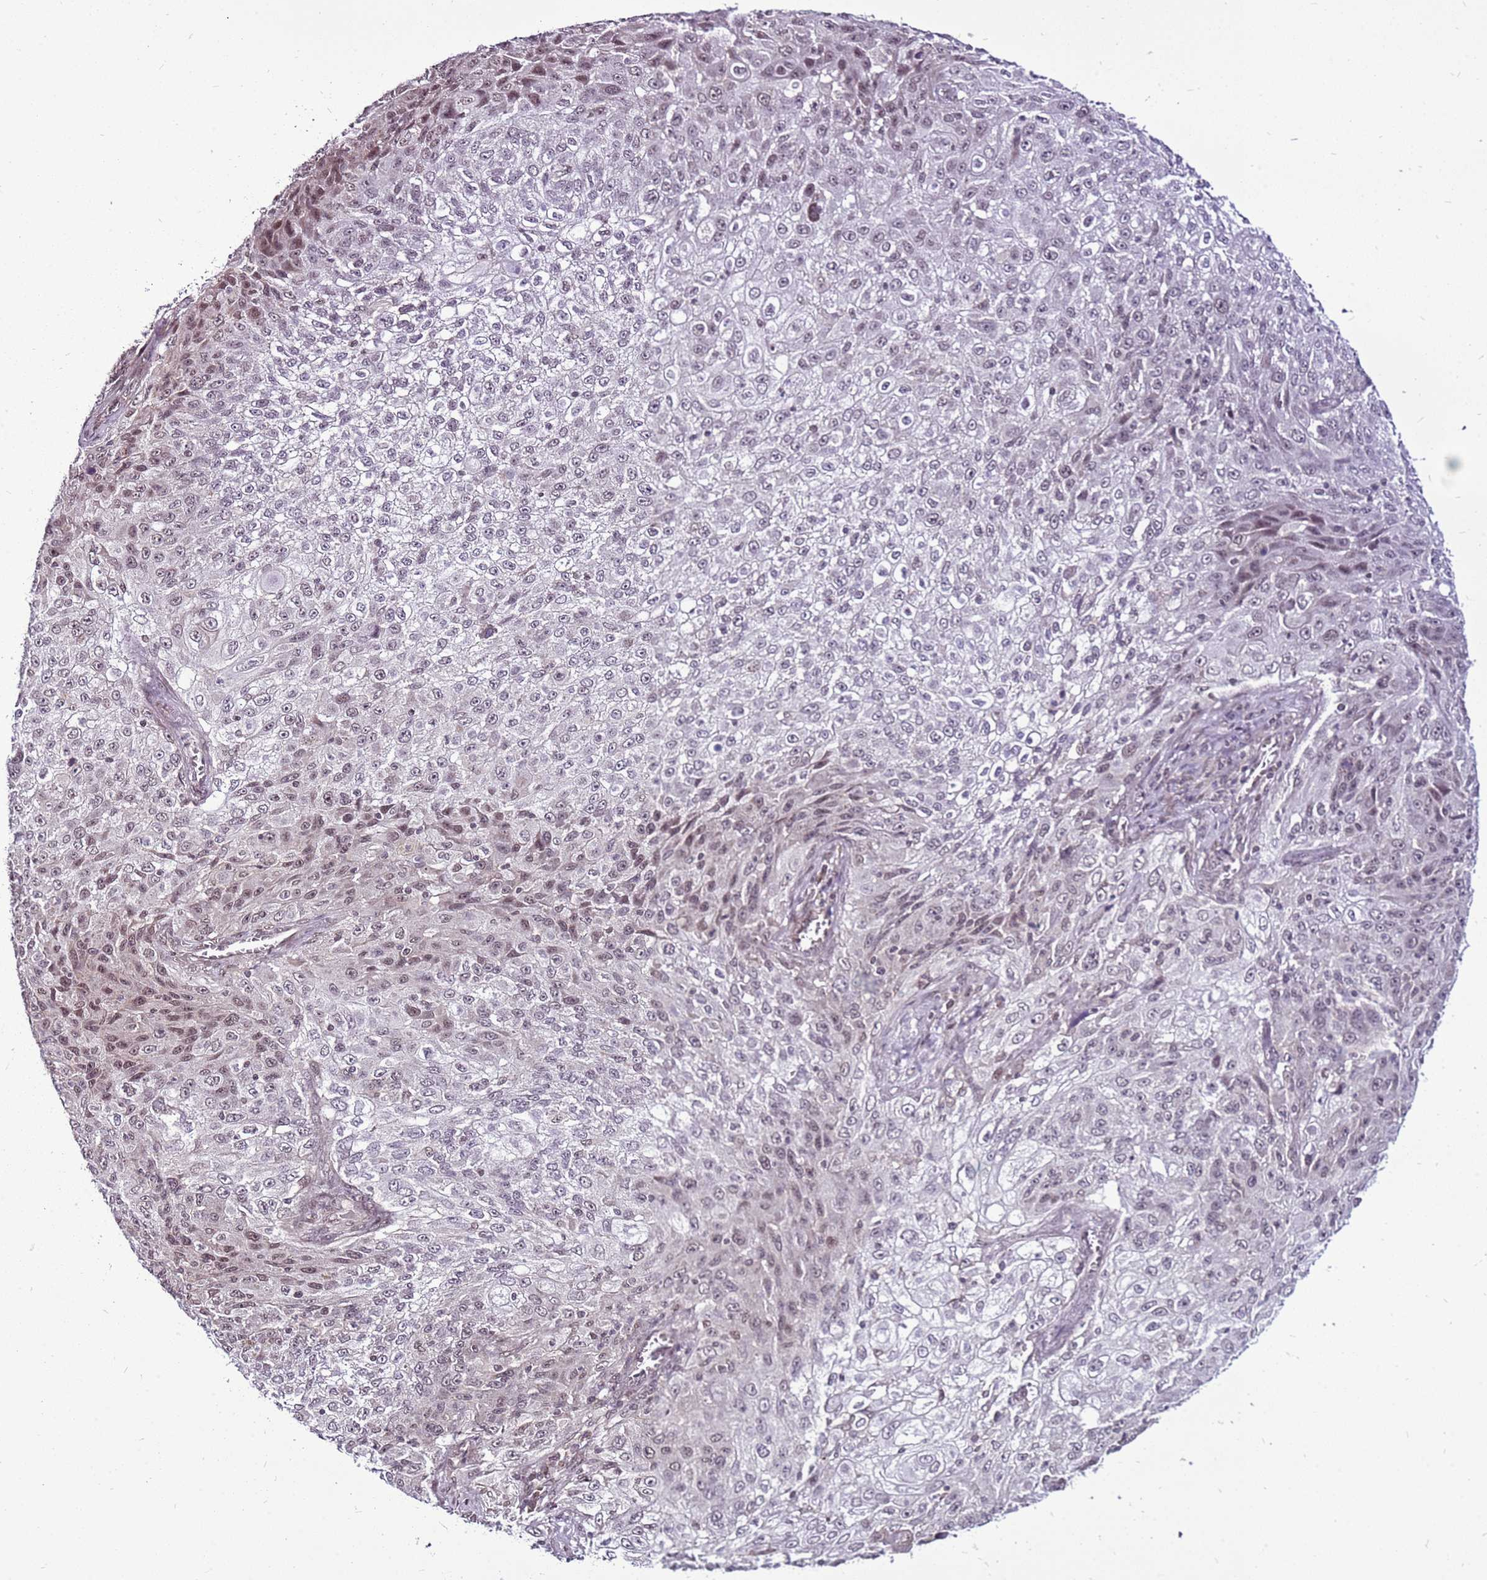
{"staining": {"intensity": "weak", "quantity": "25%-75%", "location": "nuclear"}, "tissue": "lung cancer", "cell_type": "Tumor cells", "image_type": "cancer", "snomed": [{"axis": "morphology", "description": "Squamous cell carcinoma, NOS"}, {"axis": "topography", "description": "Lung"}], "caption": "The image demonstrates staining of lung cancer, revealing weak nuclear protein expression (brown color) within tumor cells. The protein of interest is shown in brown color, while the nuclei are stained blue.", "gene": "CCDC166", "patient": {"sex": "female", "age": 69}}